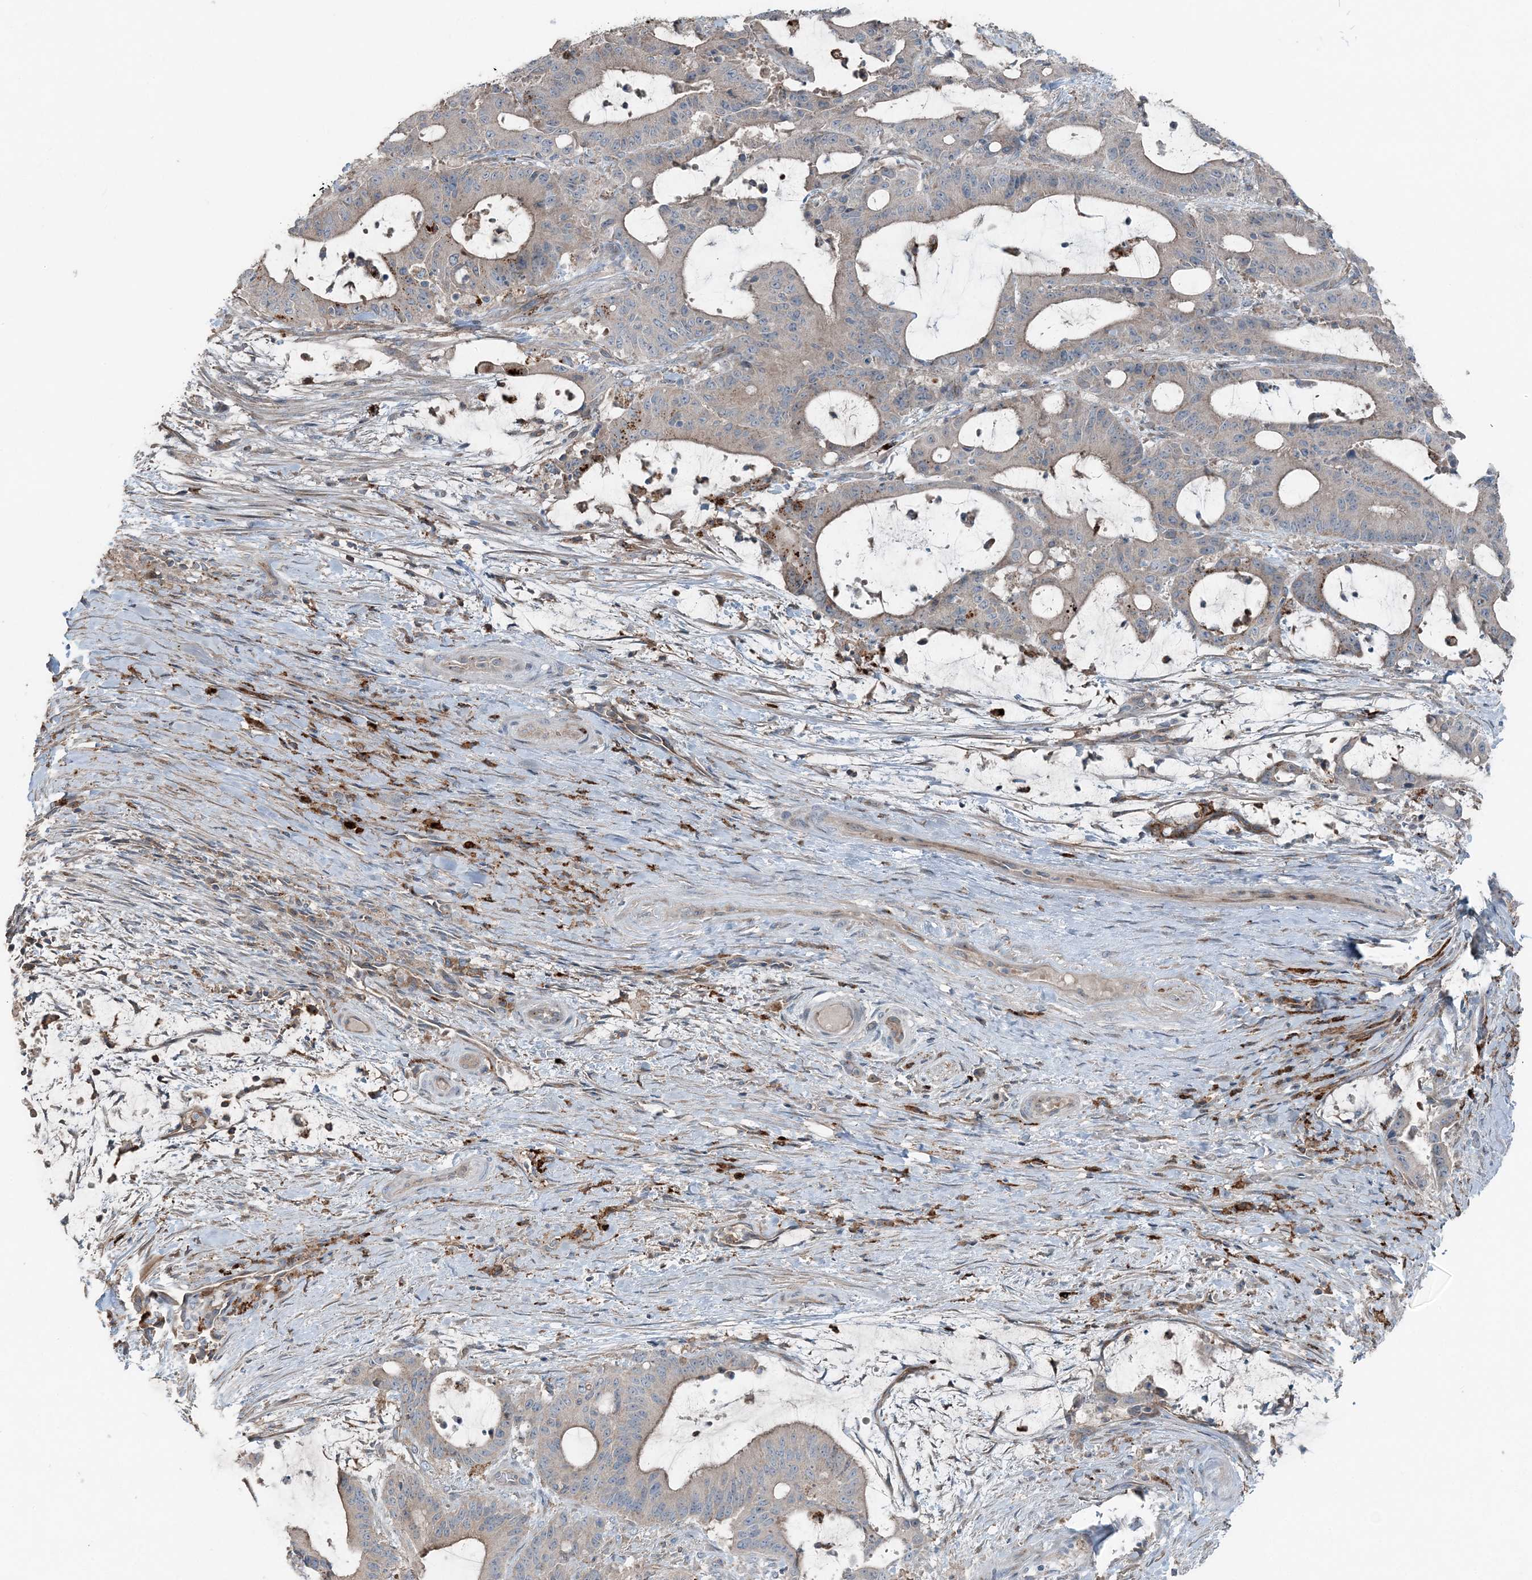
{"staining": {"intensity": "weak", "quantity": "25%-75%", "location": "cytoplasmic/membranous"}, "tissue": "liver cancer", "cell_type": "Tumor cells", "image_type": "cancer", "snomed": [{"axis": "morphology", "description": "Normal tissue, NOS"}, {"axis": "morphology", "description": "Cholangiocarcinoma"}, {"axis": "topography", "description": "Liver"}, {"axis": "topography", "description": "Peripheral nerve tissue"}], "caption": "Protein analysis of liver cholangiocarcinoma tissue reveals weak cytoplasmic/membranous staining in approximately 25%-75% of tumor cells. The protein of interest is shown in brown color, while the nuclei are stained blue.", "gene": "KY", "patient": {"sex": "female", "age": 73}}